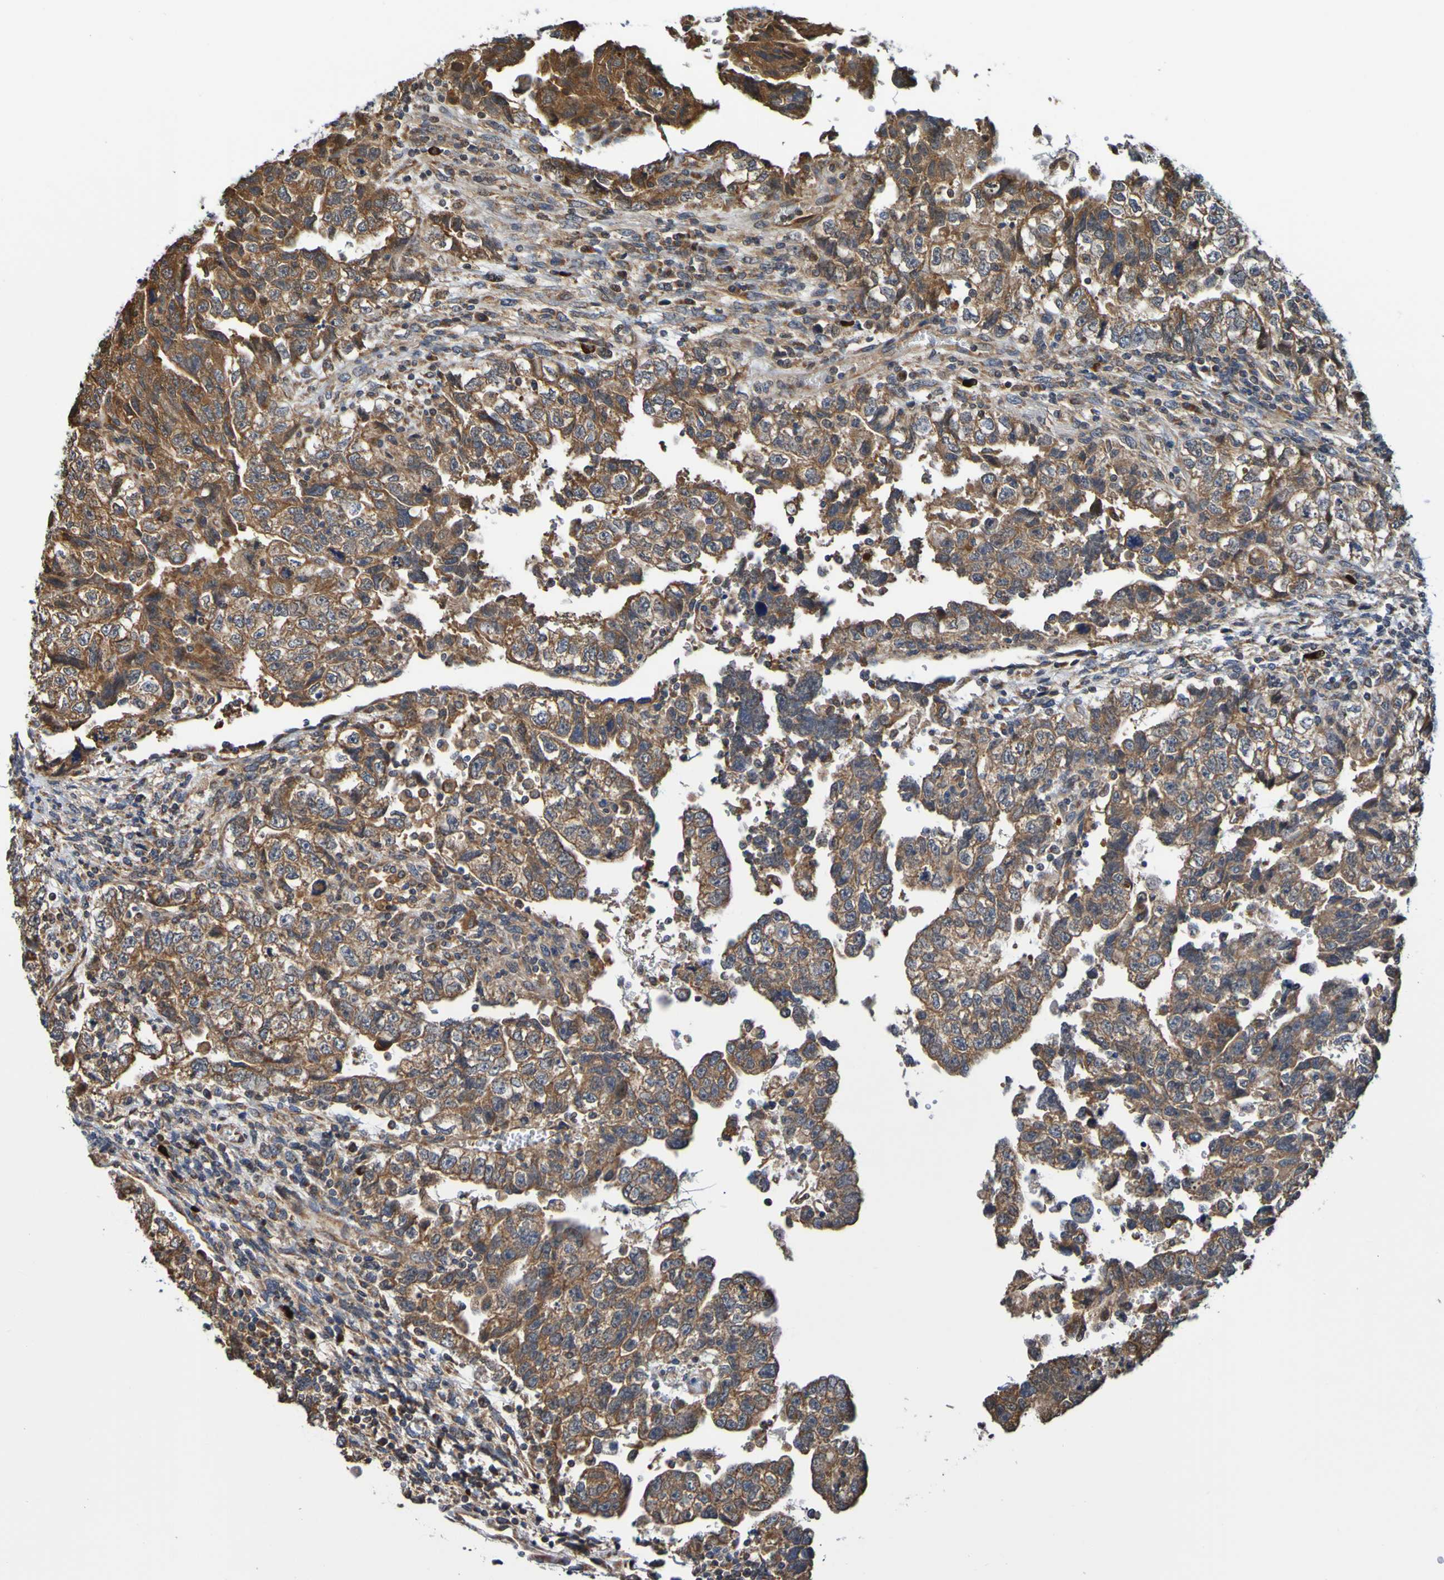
{"staining": {"intensity": "strong", "quantity": ">75%", "location": "cytoplasmic/membranous"}, "tissue": "testis cancer", "cell_type": "Tumor cells", "image_type": "cancer", "snomed": [{"axis": "morphology", "description": "Carcinoma, Embryonal, NOS"}, {"axis": "topography", "description": "Testis"}], "caption": "Immunohistochemical staining of embryonal carcinoma (testis) reveals high levels of strong cytoplasmic/membranous protein staining in about >75% of tumor cells. (DAB IHC, brown staining for protein, blue staining for nuclei).", "gene": "AXIN1", "patient": {"sex": "male", "age": 36}}